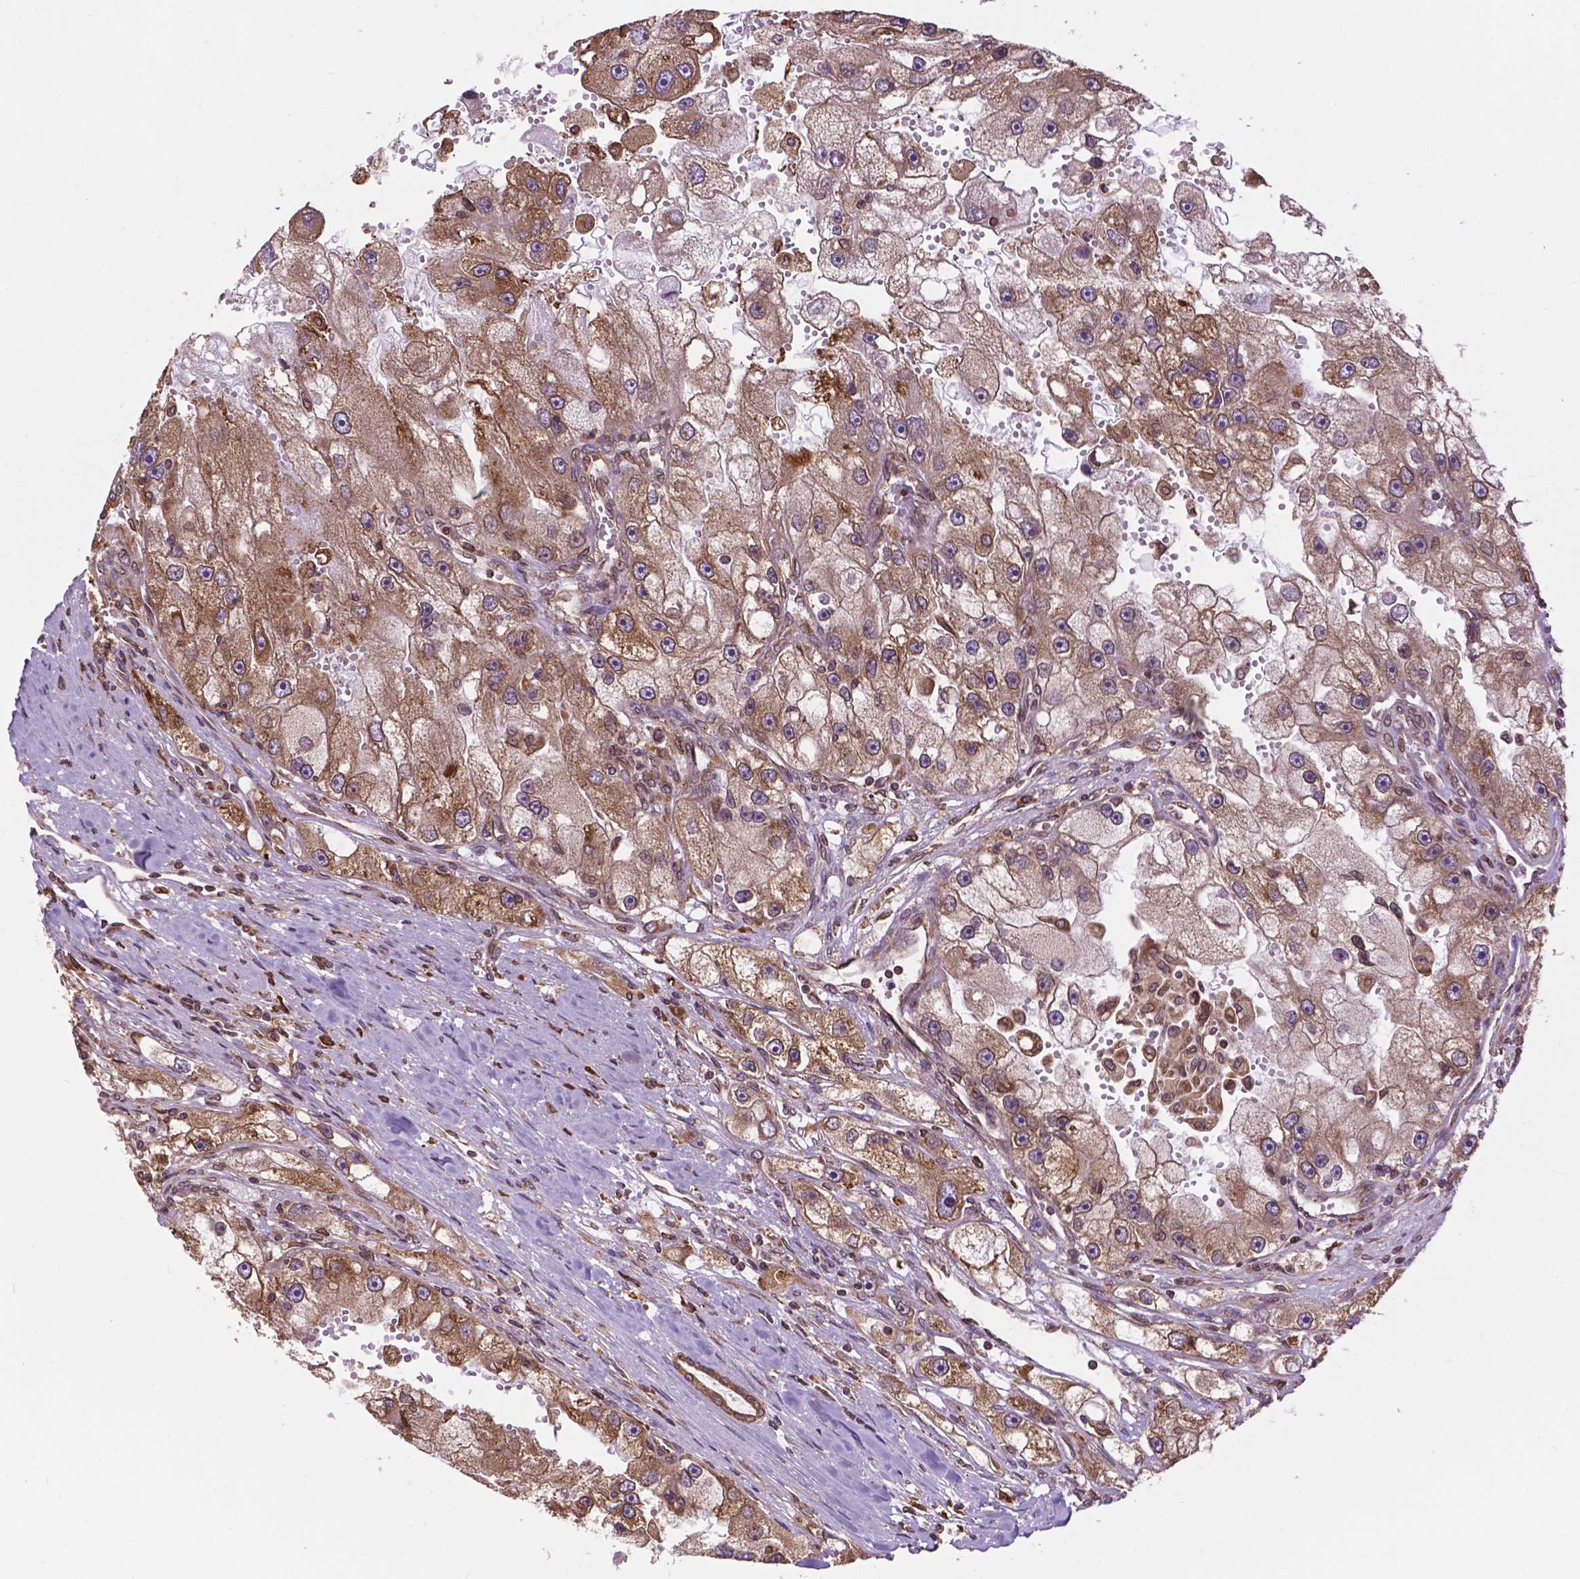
{"staining": {"intensity": "moderate", "quantity": "25%-75%", "location": "cytoplasmic/membranous,nuclear"}, "tissue": "renal cancer", "cell_type": "Tumor cells", "image_type": "cancer", "snomed": [{"axis": "morphology", "description": "Adenocarcinoma, NOS"}, {"axis": "topography", "description": "Kidney"}], "caption": "A histopathology image of adenocarcinoma (renal) stained for a protein exhibits moderate cytoplasmic/membranous and nuclear brown staining in tumor cells.", "gene": "GANAB", "patient": {"sex": "male", "age": 63}}